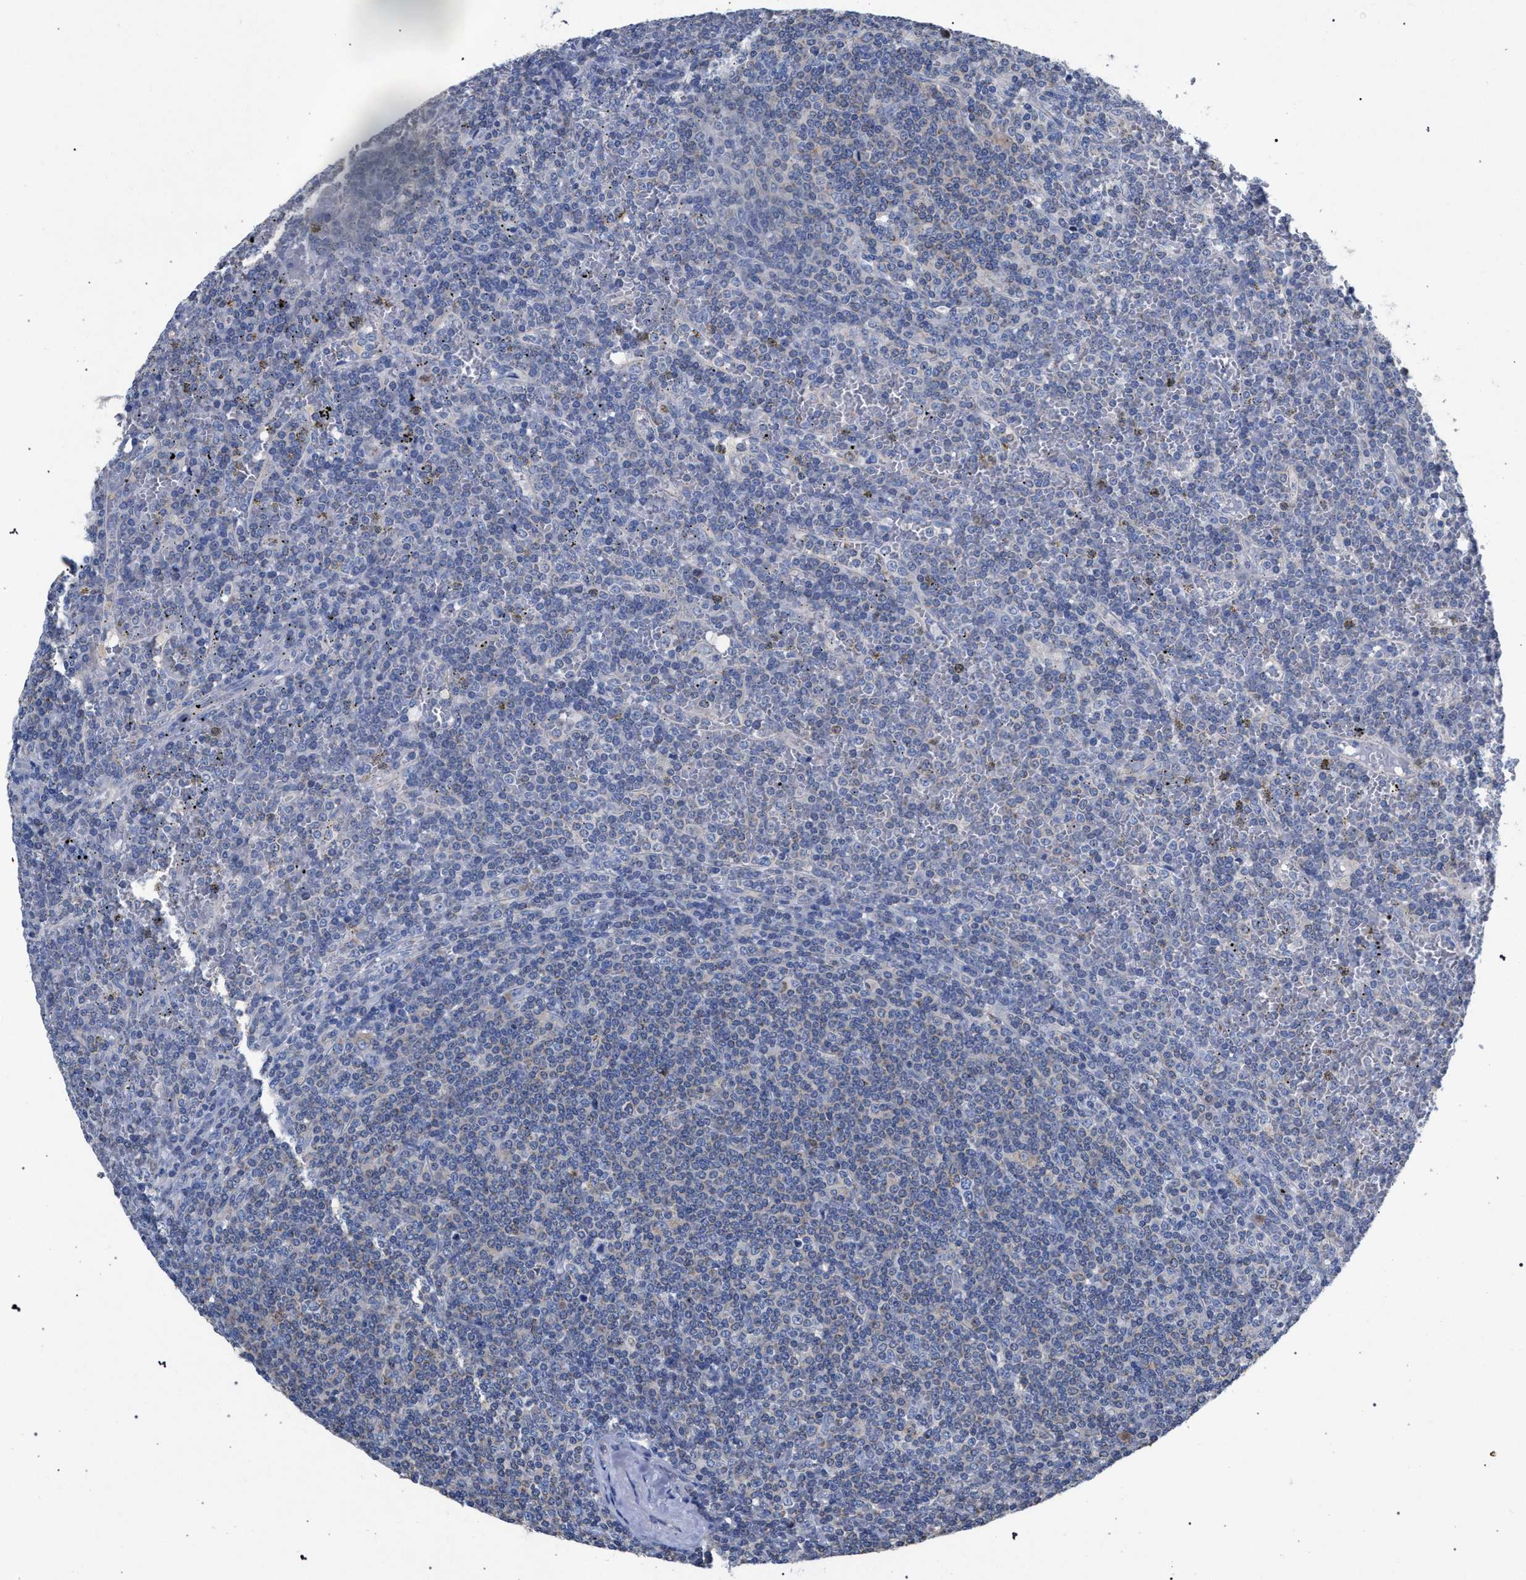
{"staining": {"intensity": "negative", "quantity": "none", "location": "none"}, "tissue": "lymphoma", "cell_type": "Tumor cells", "image_type": "cancer", "snomed": [{"axis": "morphology", "description": "Malignant lymphoma, non-Hodgkin's type, Low grade"}, {"axis": "topography", "description": "Spleen"}], "caption": "A high-resolution image shows immunohistochemistry (IHC) staining of low-grade malignant lymphoma, non-Hodgkin's type, which reveals no significant expression in tumor cells.", "gene": "CRYZ", "patient": {"sex": "female", "age": 19}}